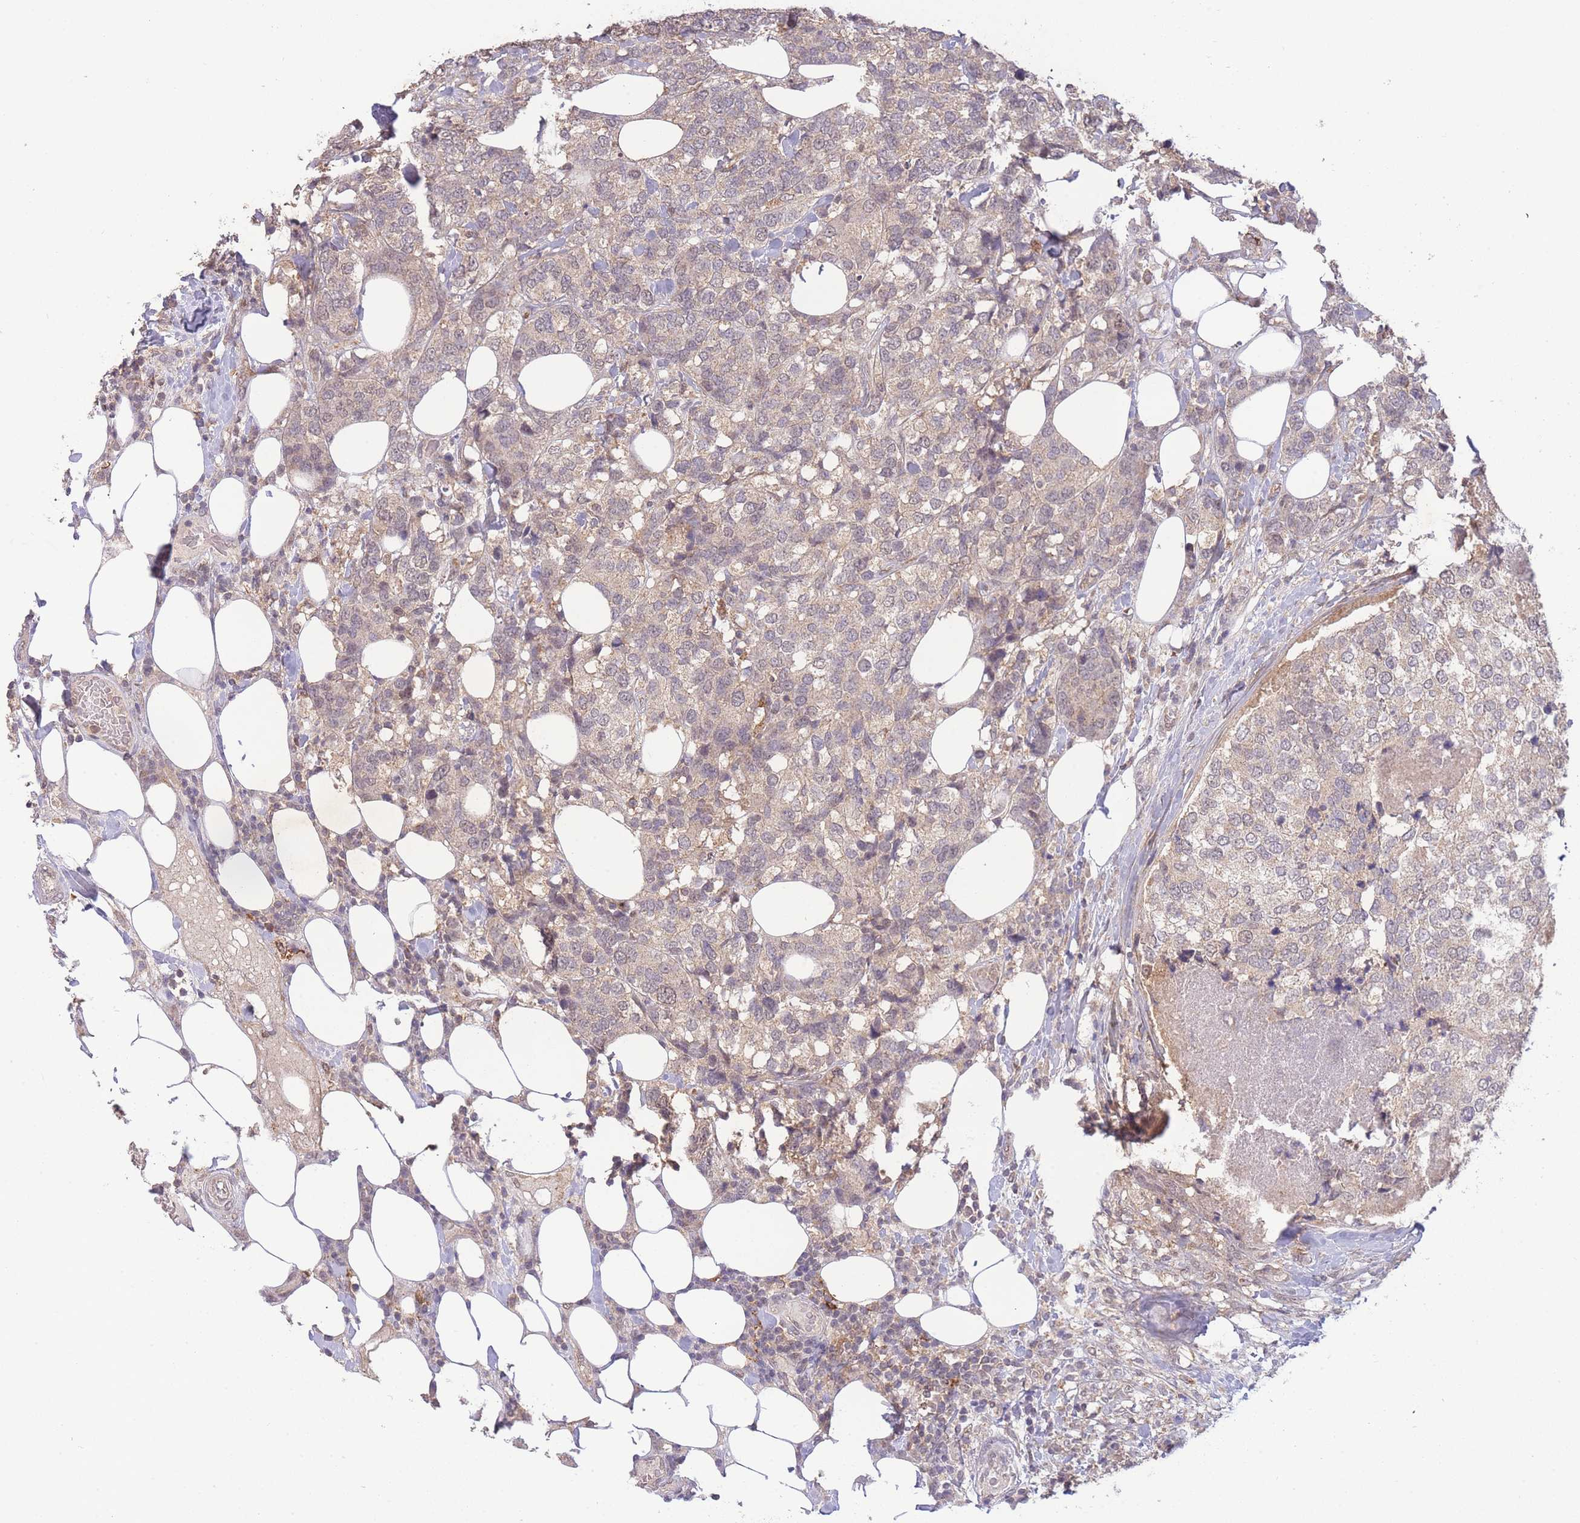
{"staining": {"intensity": "weak", "quantity": "<25%", "location": "cytoplasmic/membranous,nuclear"}, "tissue": "breast cancer", "cell_type": "Tumor cells", "image_type": "cancer", "snomed": [{"axis": "morphology", "description": "Lobular carcinoma"}, {"axis": "topography", "description": "Breast"}], "caption": "Protein analysis of breast cancer demonstrates no significant staining in tumor cells.", "gene": "RNF144B", "patient": {"sex": "female", "age": 59}}